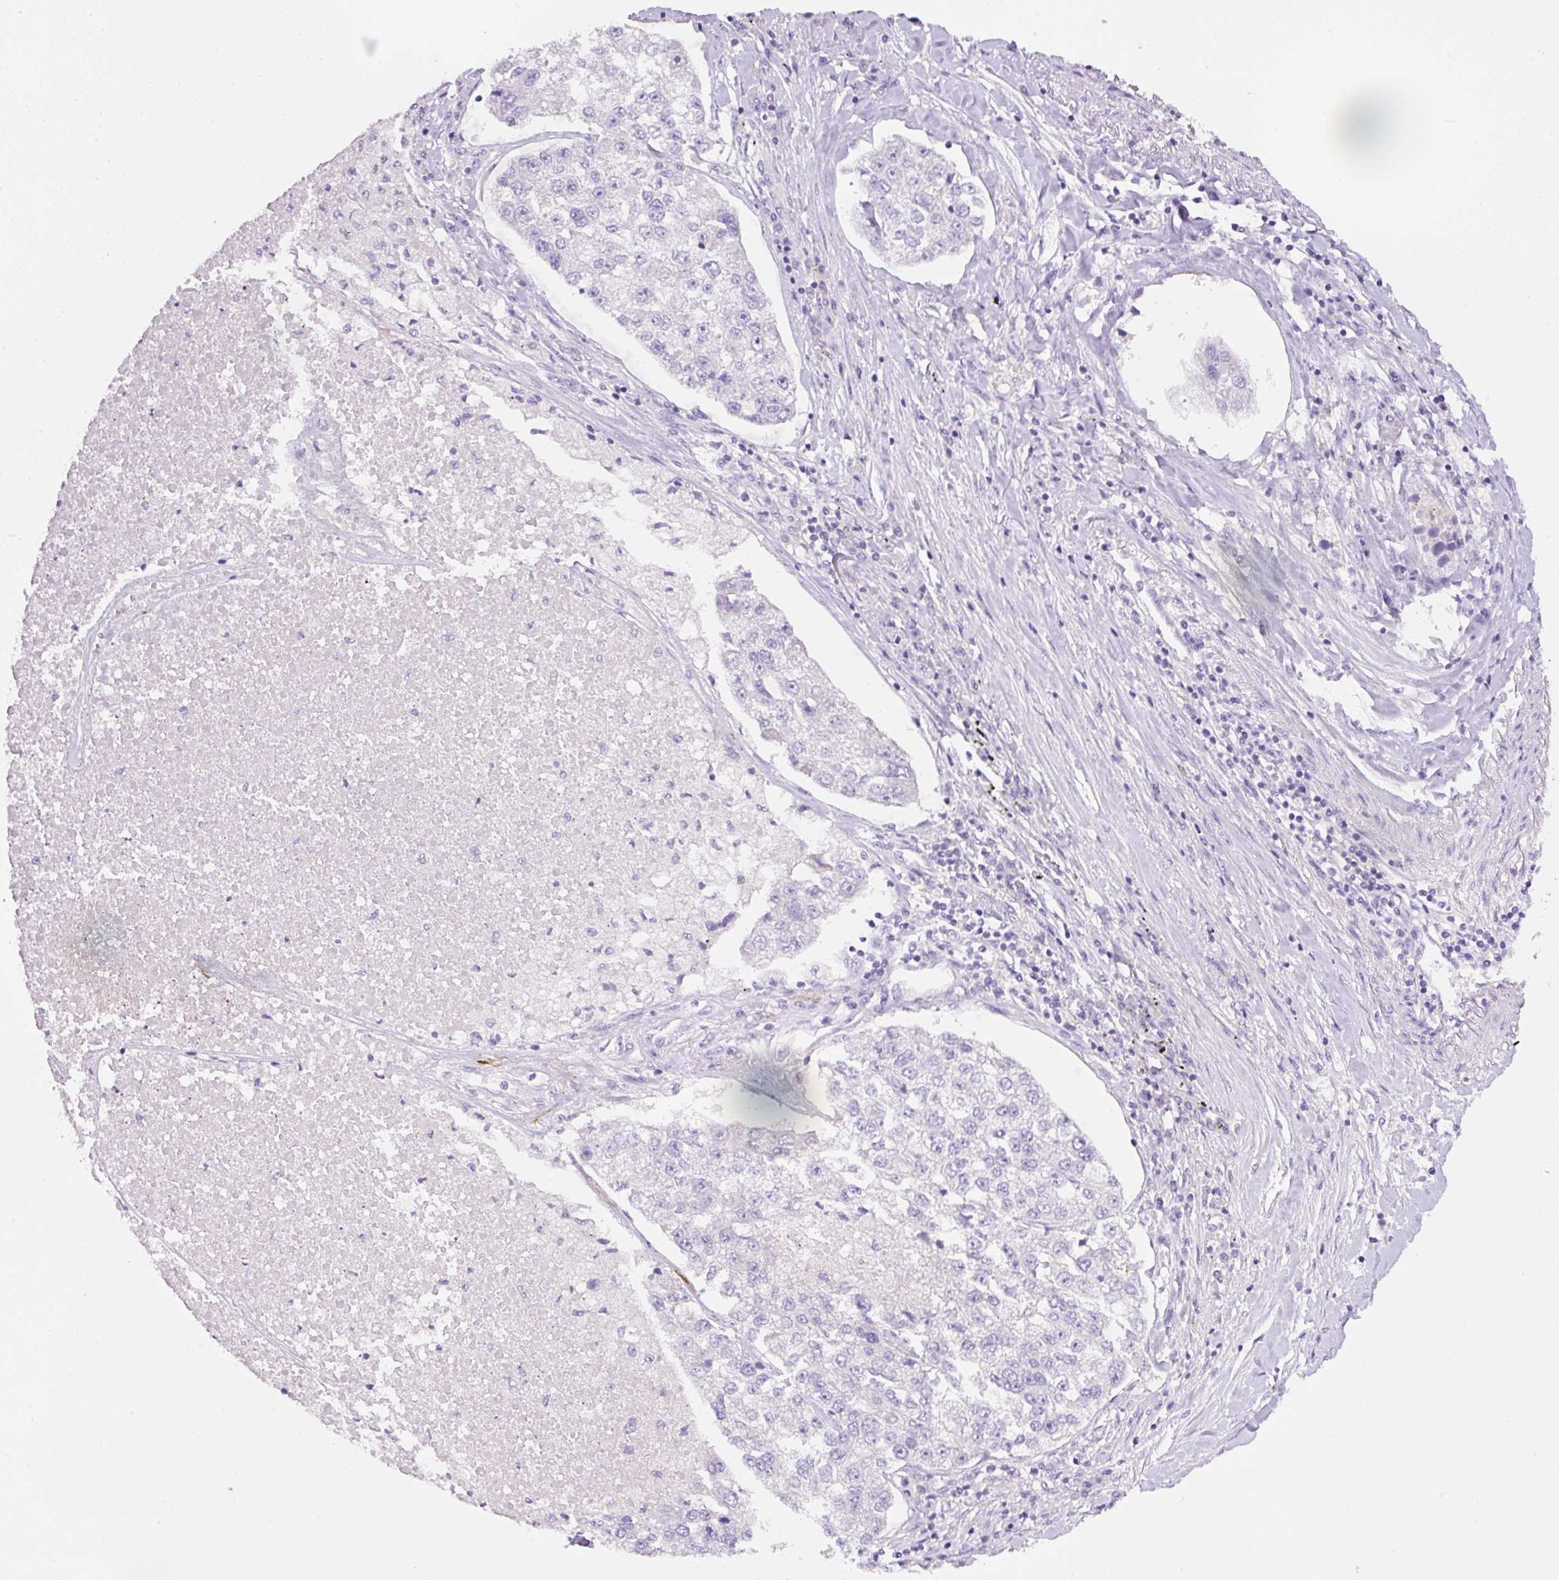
{"staining": {"intensity": "negative", "quantity": "none", "location": "none"}, "tissue": "lung cancer", "cell_type": "Tumor cells", "image_type": "cancer", "snomed": [{"axis": "morphology", "description": "Adenocarcinoma, NOS"}, {"axis": "topography", "description": "Lung"}], "caption": "The photomicrograph reveals no significant expression in tumor cells of adenocarcinoma (lung).", "gene": "NDST3", "patient": {"sex": "male", "age": 49}}